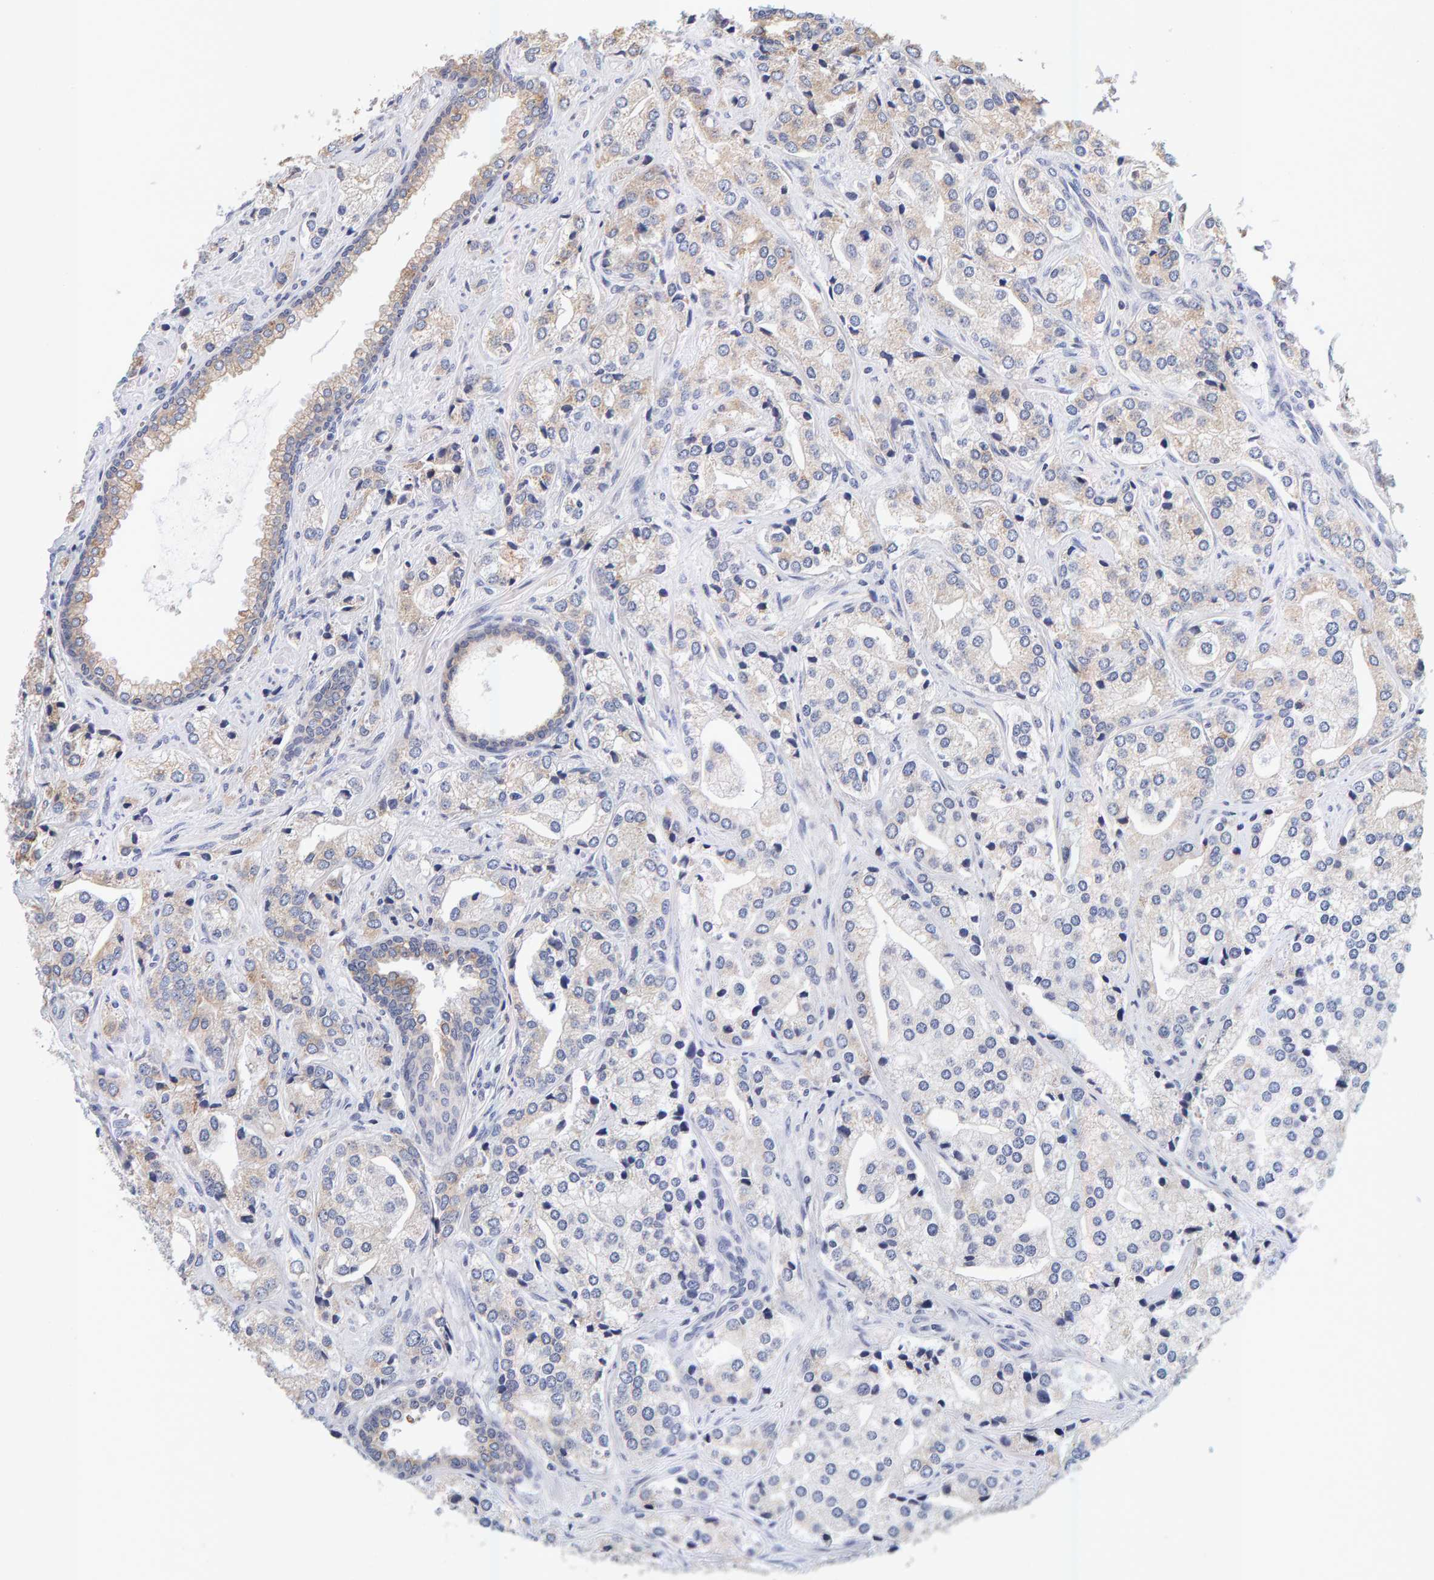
{"staining": {"intensity": "weak", "quantity": "<25%", "location": "cytoplasmic/membranous"}, "tissue": "prostate cancer", "cell_type": "Tumor cells", "image_type": "cancer", "snomed": [{"axis": "morphology", "description": "Adenocarcinoma, High grade"}, {"axis": "topography", "description": "Prostate"}], "caption": "Prostate cancer (high-grade adenocarcinoma) was stained to show a protein in brown. There is no significant expression in tumor cells.", "gene": "SGPL1", "patient": {"sex": "male", "age": 66}}